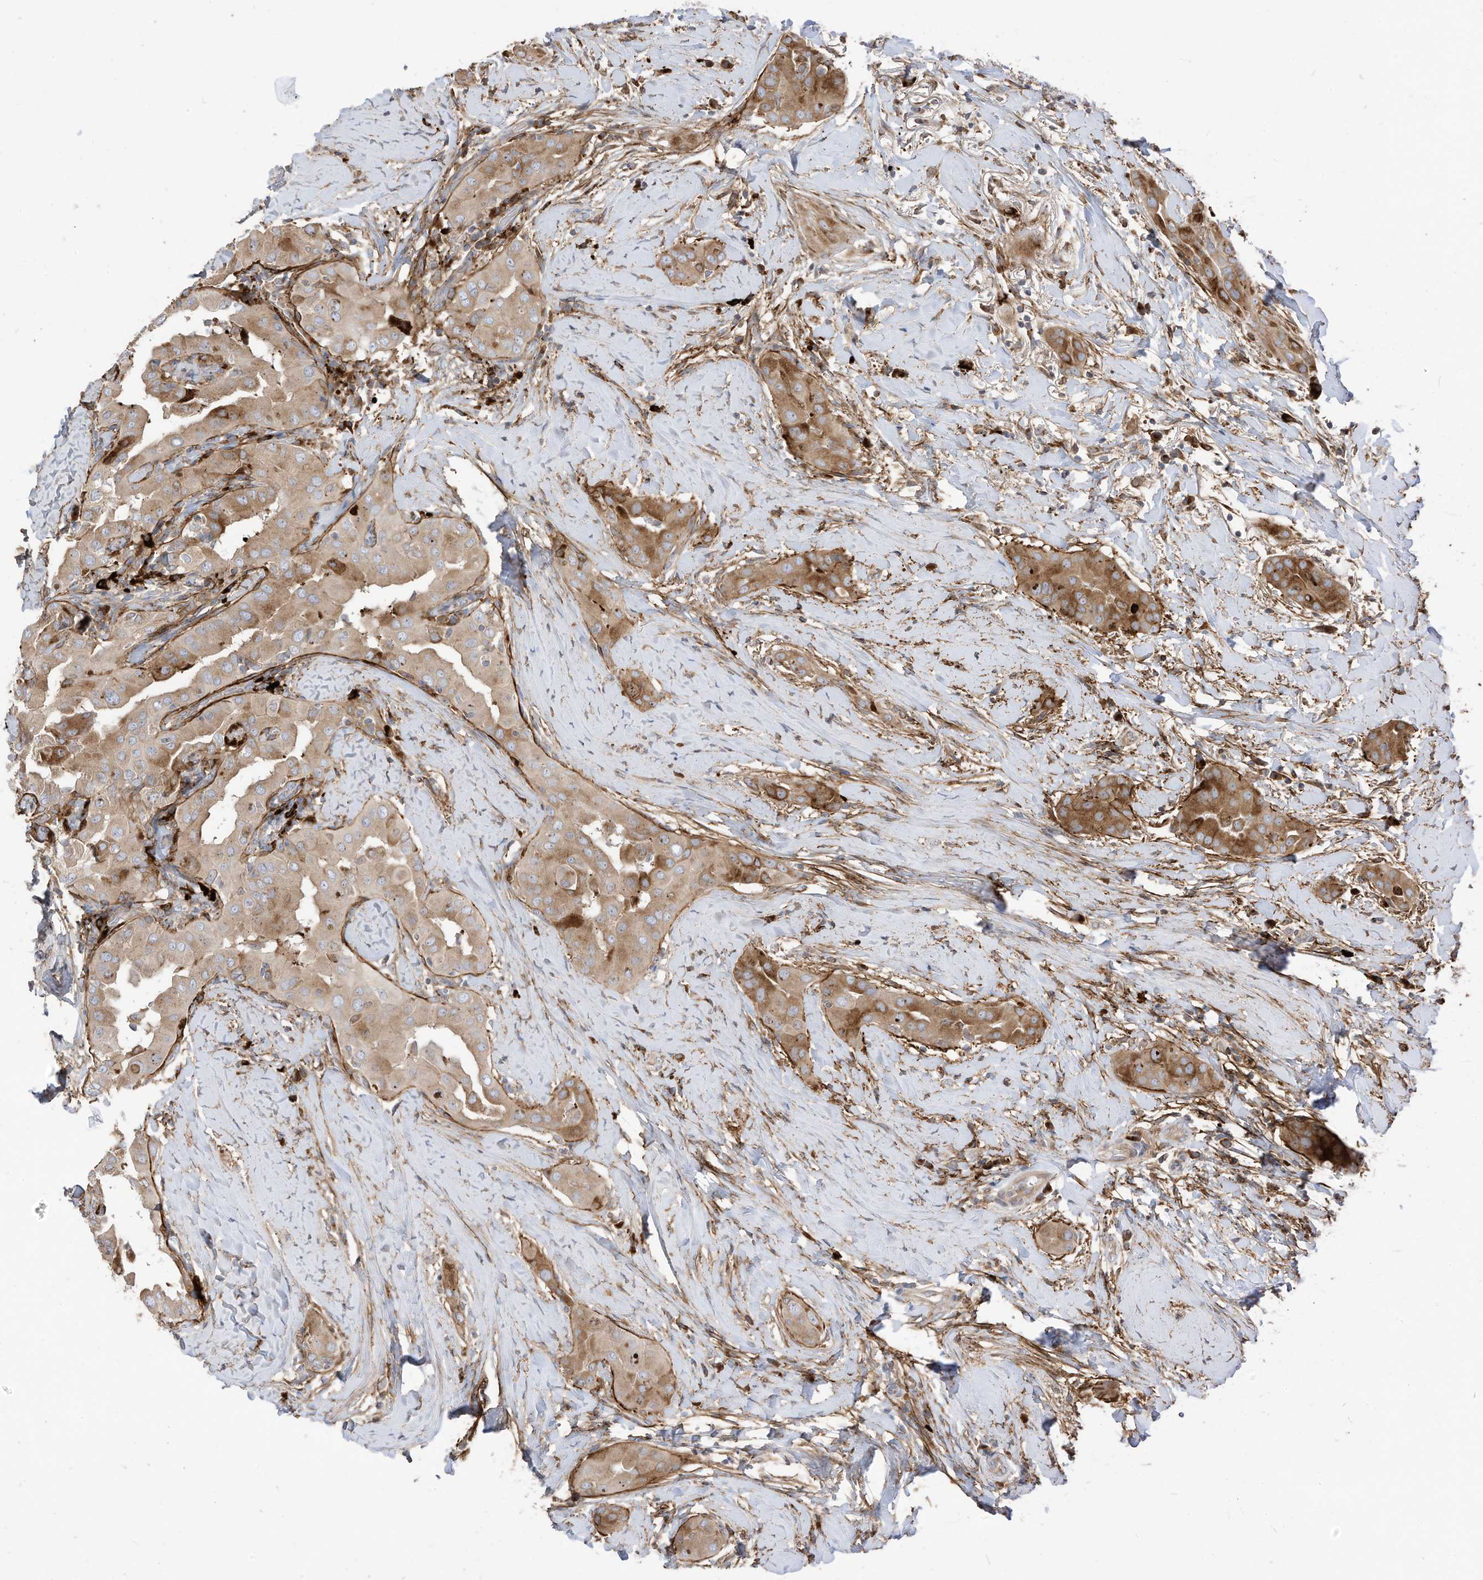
{"staining": {"intensity": "moderate", "quantity": "<25%", "location": "cytoplasmic/membranous"}, "tissue": "thyroid cancer", "cell_type": "Tumor cells", "image_type": "cancer", "snomed": [{"axis": "morphology", "description": "Papillary adenocarcinoma, NOS"}, {"axis": "topography", "description": "Thyroid gland"}], "caption": "Thyroid cancer stained with a brown dye shows moderate cytoplasmic/membranous positive expression in approximately <25% of tumor cells.", "gene": "TRNAU1AP", "patient": {"sex": "male", "age": 33}}